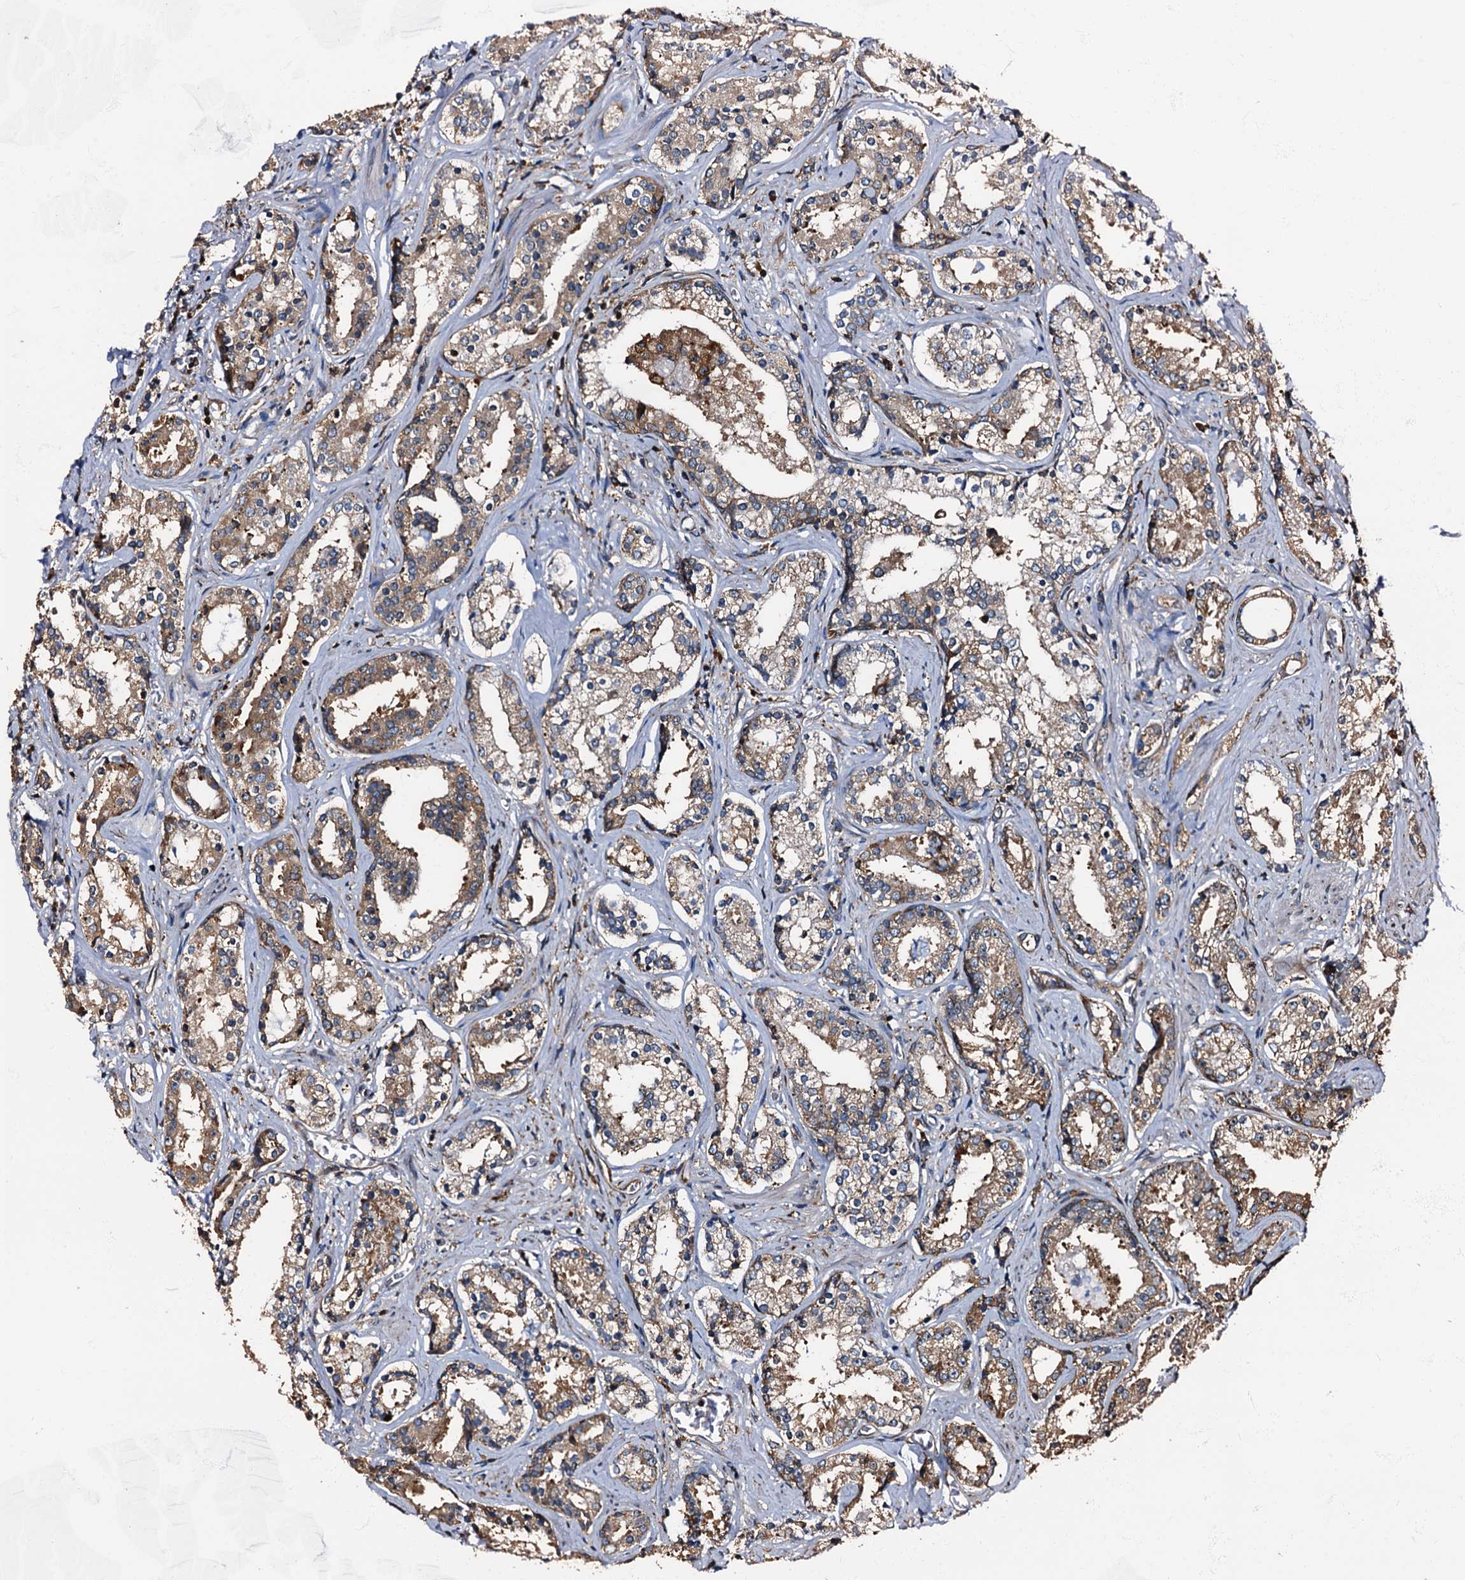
{"staining": {"intensity": "moderate", "quantity": ">75%", "location": "cytoplasmic/membranous"}, "tissue": "prostate cancer", "cell_type": "Tumor cells", "image_type": "cancer", "snomed": [{"axis": "morphology", "description": "Adenocarcinoma, High grade"}, {"axis": "topography", "description": "Prostate"}], "caption": "There is medium levels of moderate cytoplasmic/membranous expression in tumor cells of prostate adenocarcinoma (high-grade), as demonstrated by immunohistochemical staining (brown color).", "gene": "ATP2C1", "patient": {"sex": "male", "age": 58}}